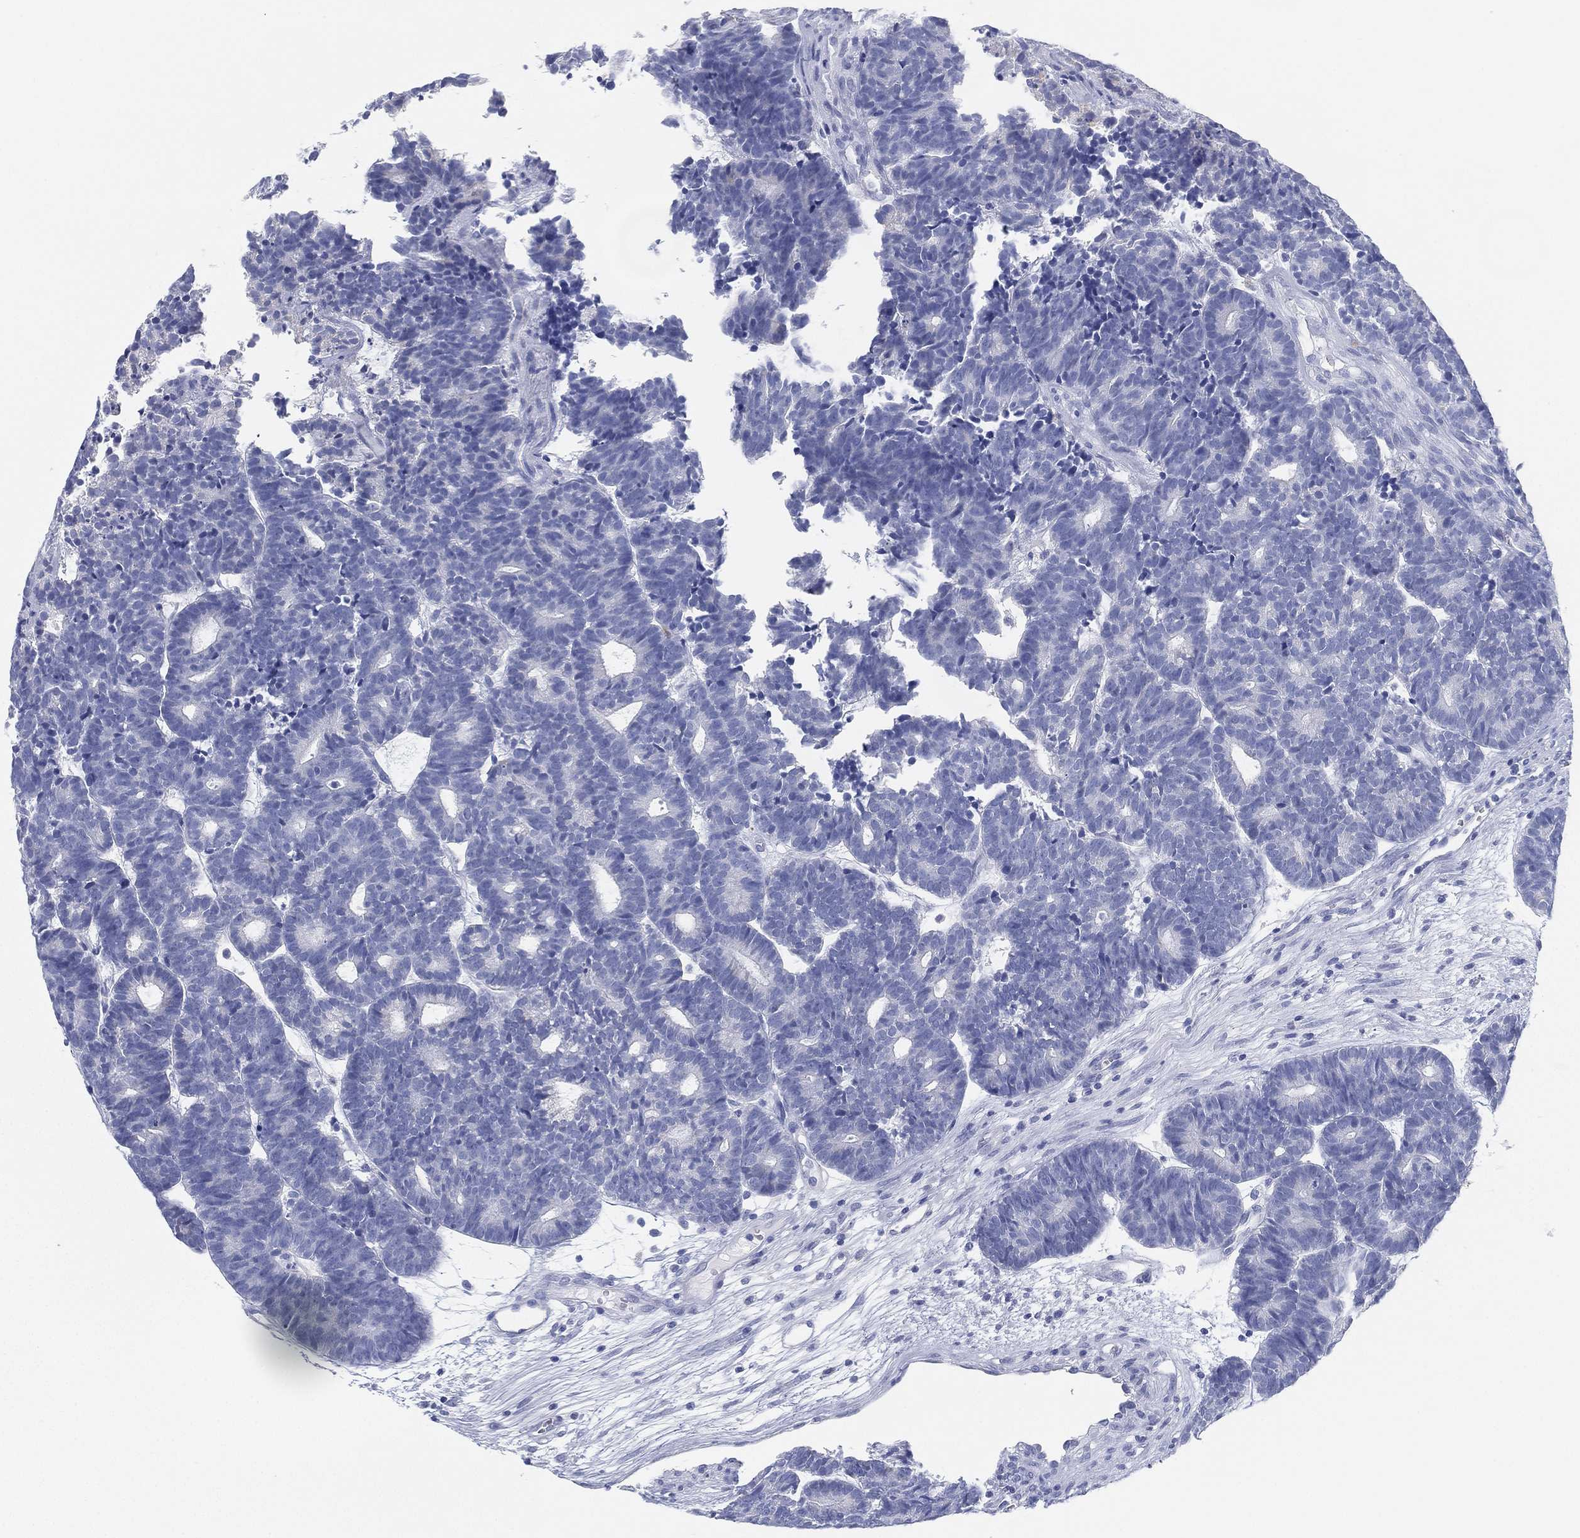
{"staining": {"intensity": "negative", "quantity": "none", "location": "none"}, "tissue": "head and neck cancer", "cell_type": "Tumor cells", "image_type": "cancer", "snomed": [{"axis": "morphology", "description": "Adenocarcinoma, NOS"}, {"axis": "topography", "description": "Head-Neck"}], "caption": "A high-resolution photomicrograph shows immunohistochemistry staining of head and neck adenocarcinoma, which demonstrates no significant positivity in tumor cells. (DAB IHC with hematoxylin counter stain).", "gene": "GPR61", "patient": {"sex": "female", "age": 81}}